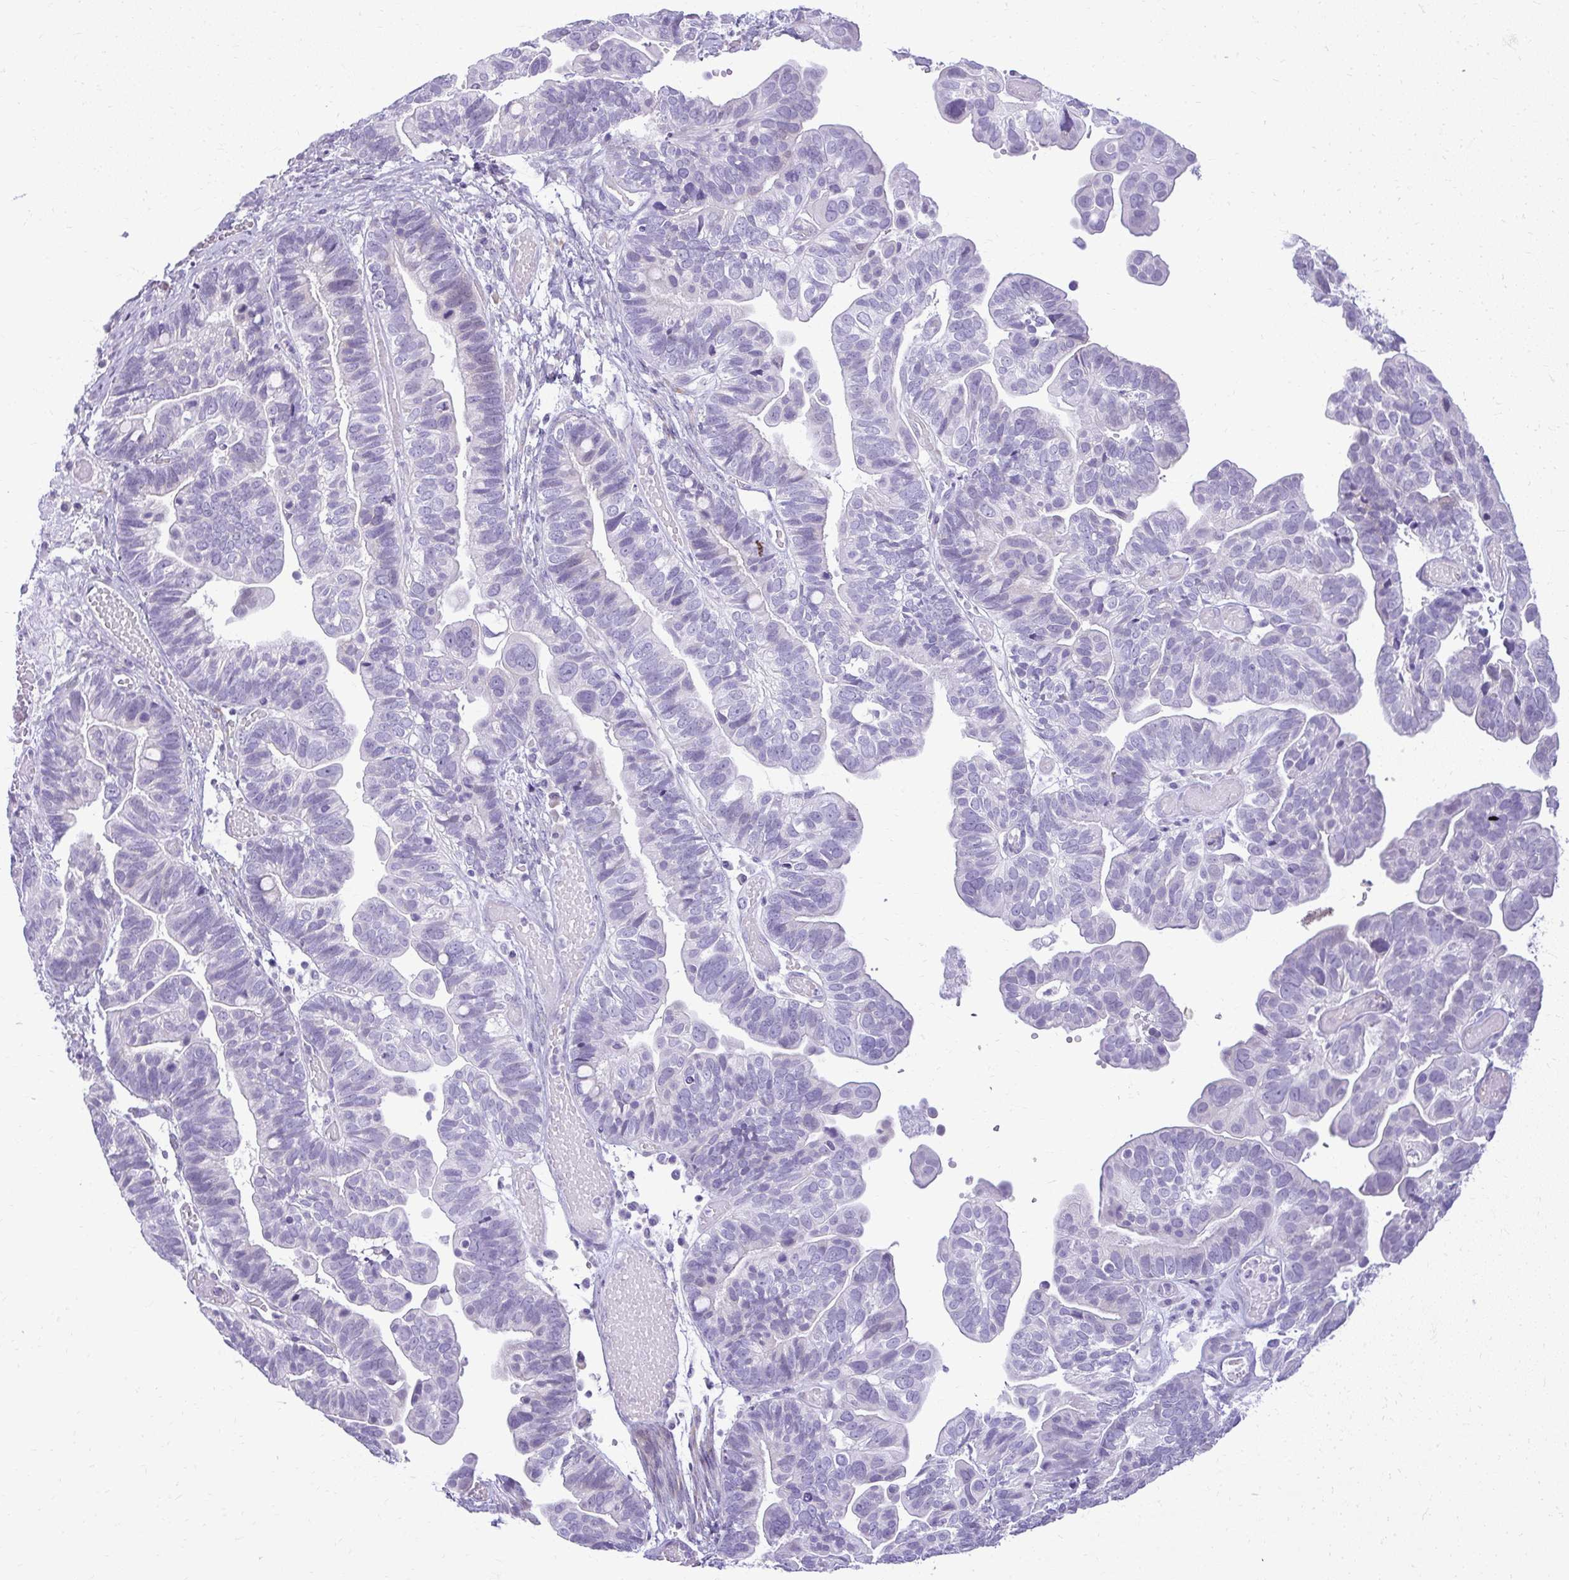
{"staining": {"intensity": "negative", "quantity": "none", "location": "none"}, "tissue": "ovarian cancer", "cell_type": "Tumor cells", "image_type": "cancer", "snomed": [{"axis": "morphology", "description": "Cystadenocarcinoma, serous, NOS"}, {"axis": "topography", "description": "Ovary"}], "caption": "Immunohistochemistry (IHC) histopathology image of human ovarian cancer stained for a protein (brown), which demonstrates no expression in tumor cells.", "gene": "PRAP1", "patient": {"sex": "female", "age": 56}}